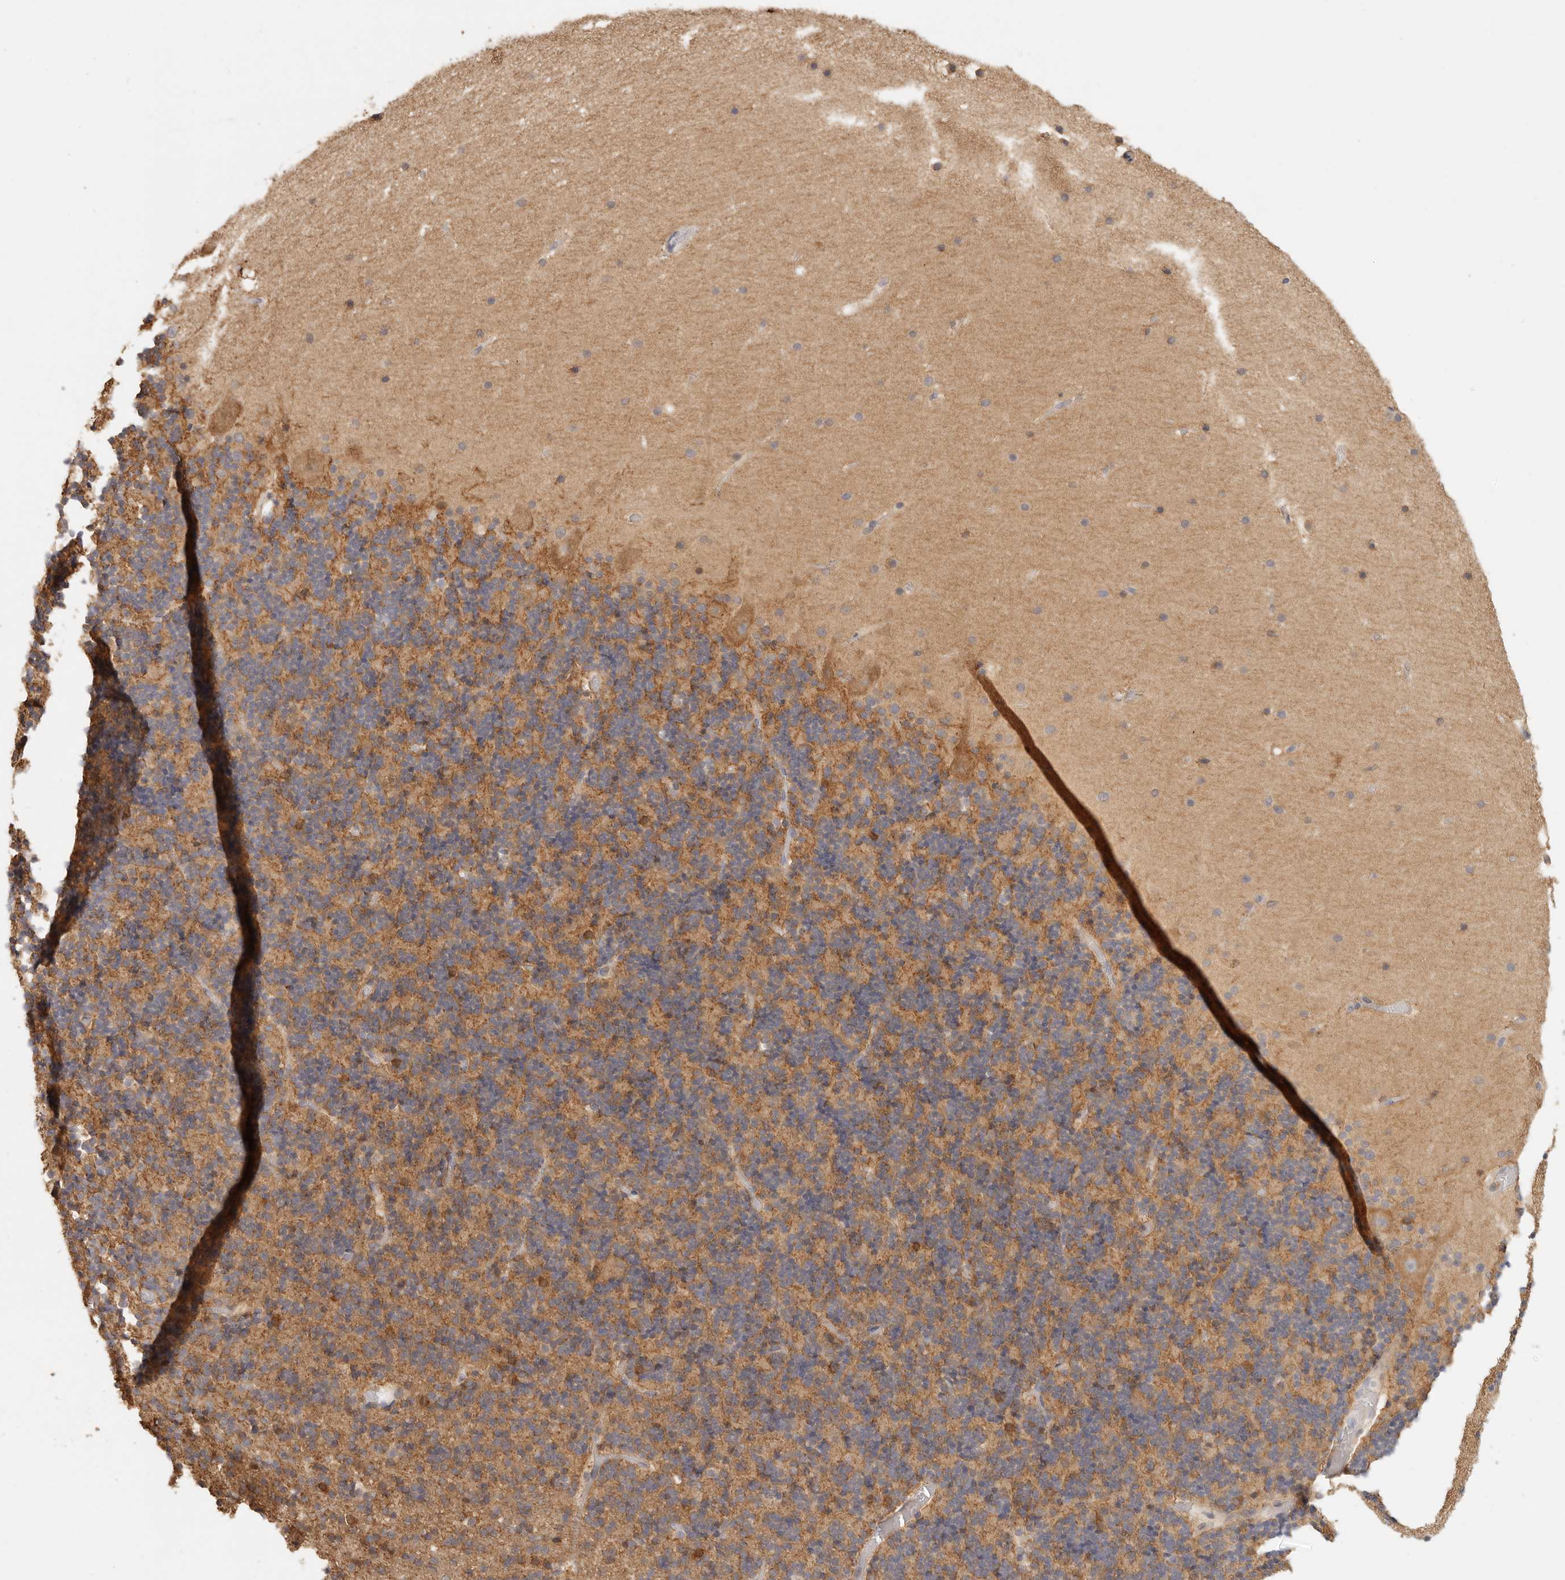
{"staining": {"intensity": "moderate", "quantity": ">75%", "location": "cytoplasmic/membranous"}, "tissue": "cerebellum", "cell_type": "Cells in granular layer", "image_type": "normal", "snomed": [{"axis": "morphology", "description": "Normal tissue, NOS"}, {"axis": "topography", "description": "Cerebellum"}], "caption": "IHC image of benign human cerebellum stained for a protein (brown), which displays medium levels of moderate cytoplasmic/membranous positivity in approximately >75% of cells in granular layer.", "gene": "CSK", "patient": {"sex": "male", "age": 57}}